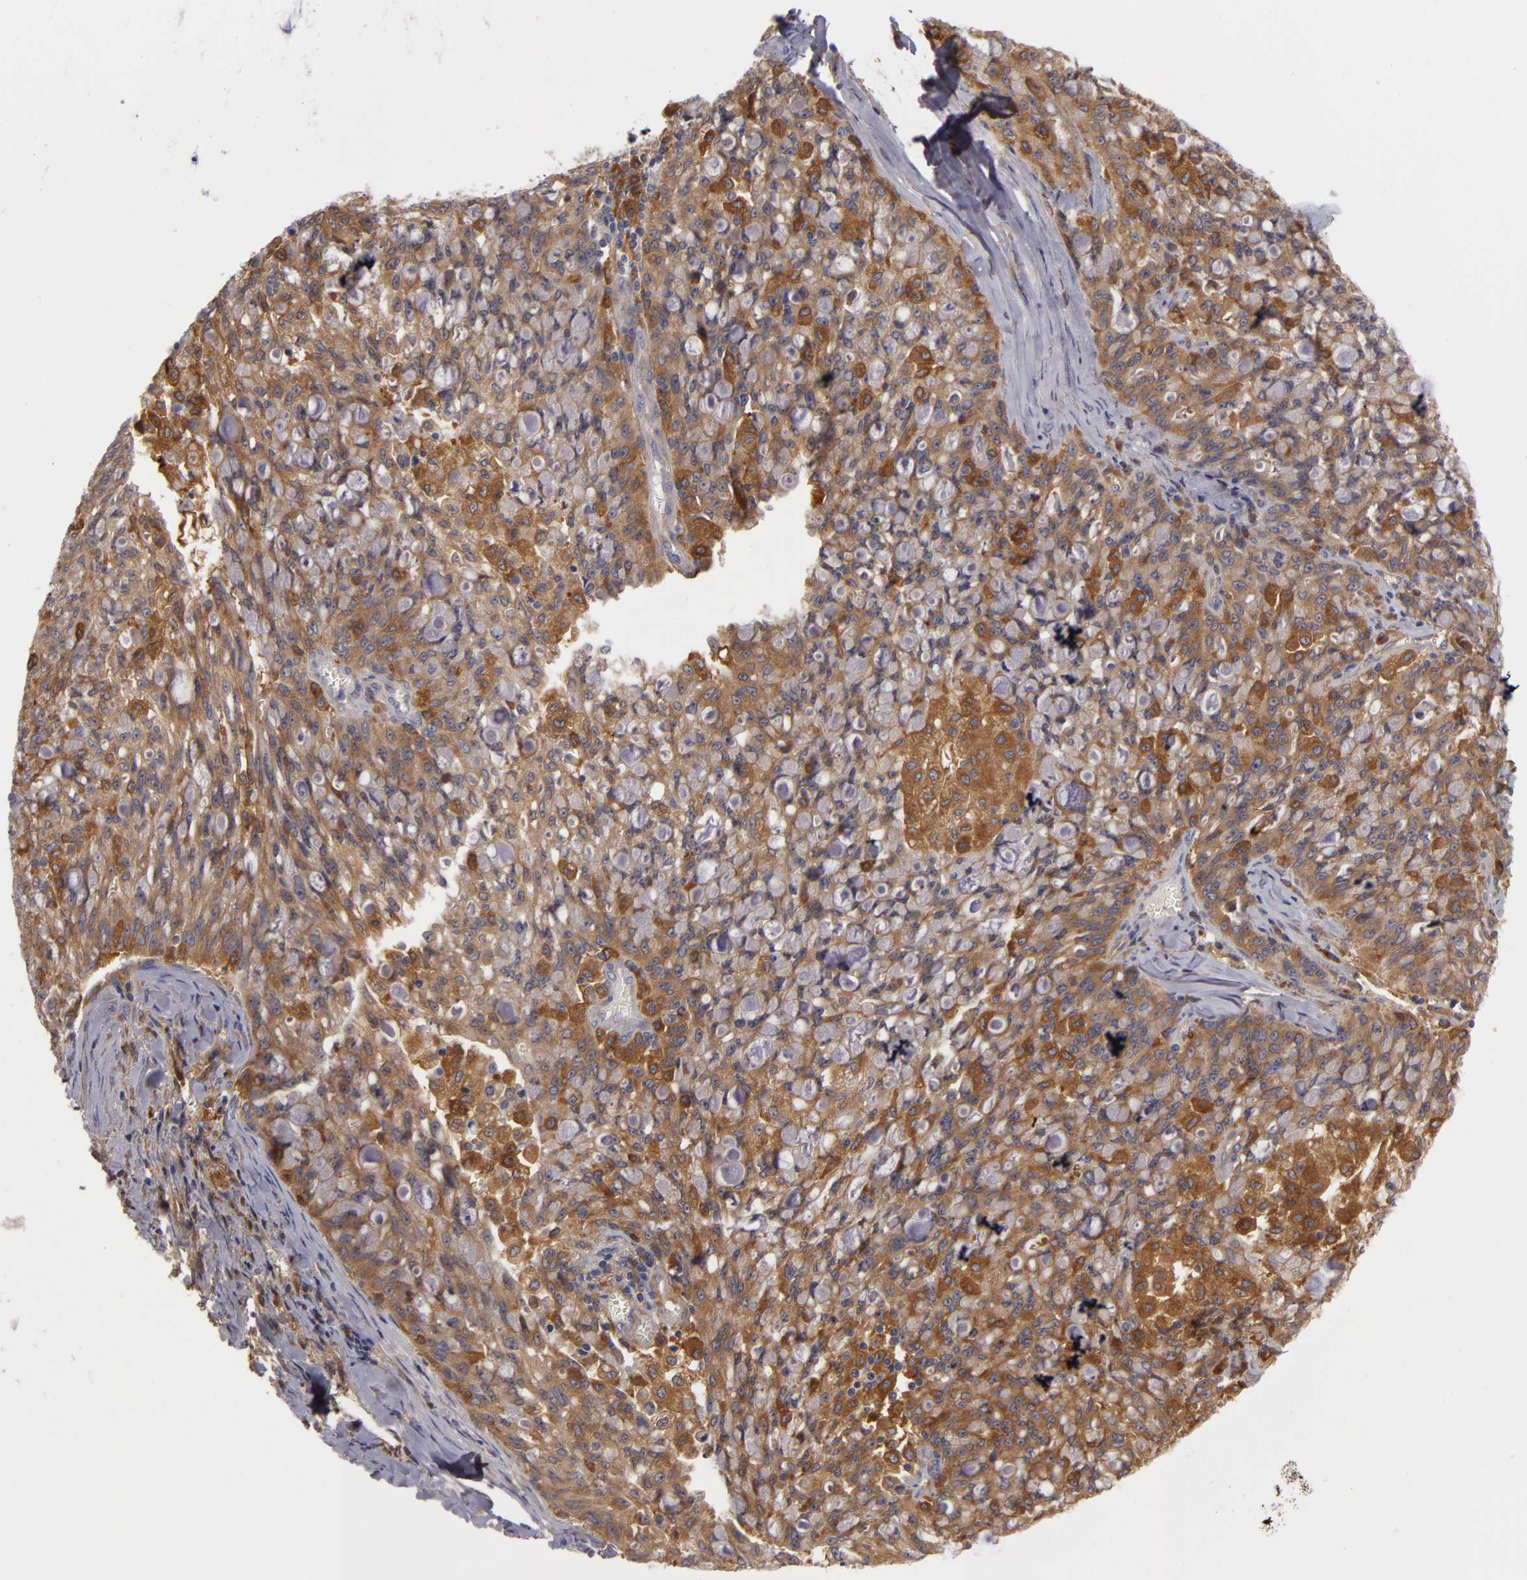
{"staining": {"intensity": "moderate", "quantity": "25%-75%", "location": "cytoplasmic/membranous"}, "tissue": "lung cancer", "cell_type": "Tumor cells", "image_type": "cancer", "snomed": [{"axis": "morphology", "description": "Adenocarcinoma, NOS"}, {"axis": "topography", "description": "Lung"}], "caption": "Human adenocarcinoma (lung) stained with a brown dye reveals moderate cytoplasmic/membranous positive expression in approximately 25%-75% of tumor cells.", "gene": "ZNF229", "patient": {"sex": "female", "age": 44}}